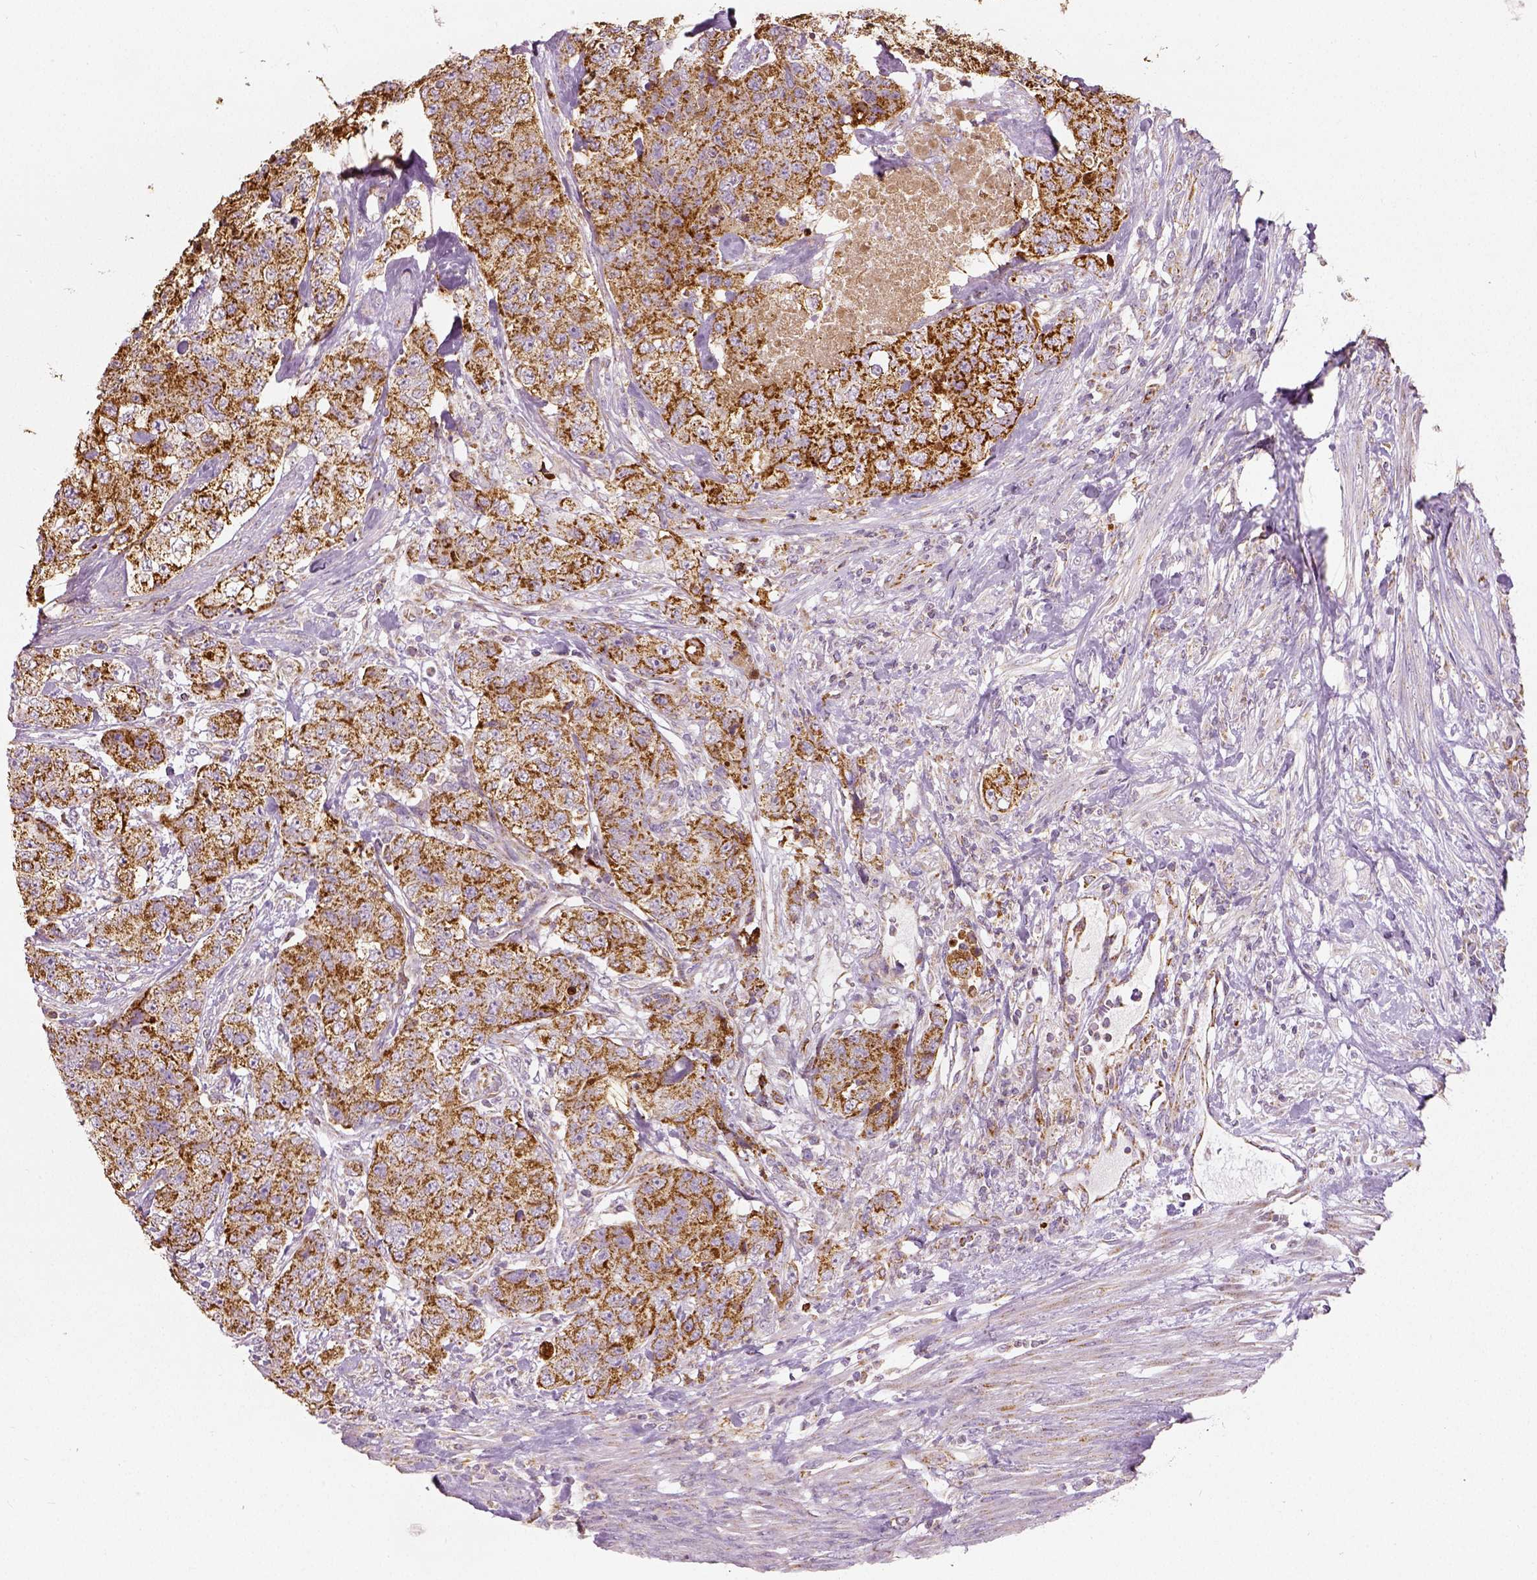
{"staining": {"intensity": "moderate", "quantity": ">75%", "location": "cytoplasmic/membranous"}, "tissue": "urothelial cancer", "cell_type": "Tumor cells", "image_type": "cancer", "snomed": [{"axis": "morphology", "description": "Urothelial carcinoma, High grade"}, {"axis": "topography", "description": "Urinary bladder"}], "caption": "The image demonstrates immunohistochemical staining of urothelial cancer. There is moderate cytoplasmic/membranous expression is seen in about >75% of tumor cells.", "gene": "PGAM5", "patient": {"sex": "female", "age": 78}}